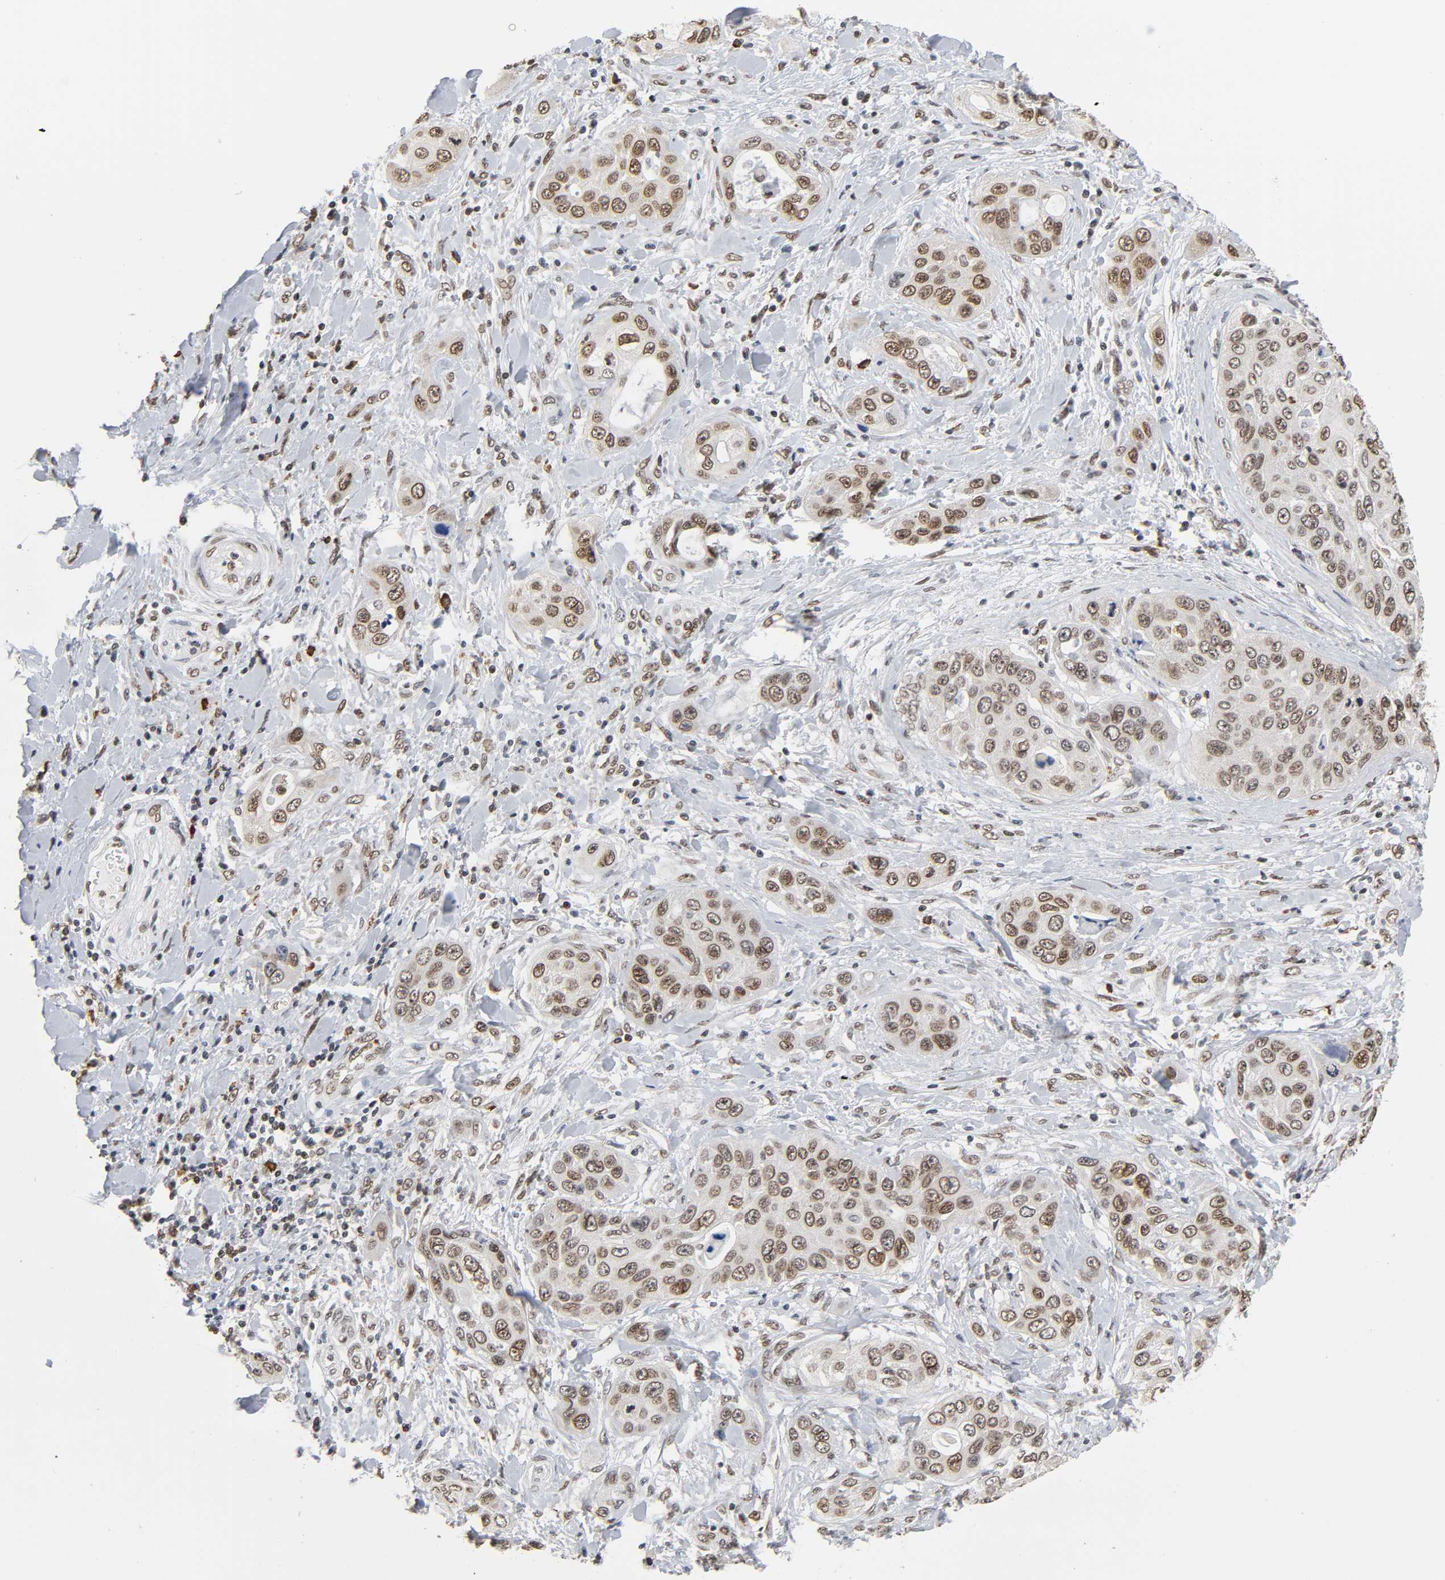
{"staining": {"intensity": "moderate", "quantity": ">75%", "location": "nuclear"}, "tissue": "pancreatic cancer", "cell_type": "Tumor cells", "image_type": "cancer", "snomed": [{"axis": "morphology", "description": "Adenocarcinoma, NOS"}, {"axis": "topography", "description": "Pancreas"}], "caption": "High-power microscopy captured an IHC image of adenocarcinoma (pancreatic), revealing moderate nuclear expression in about >75% of tumor cells.", "gene": "SUMO1", "patient": {"sex": "female", "age": 70}}